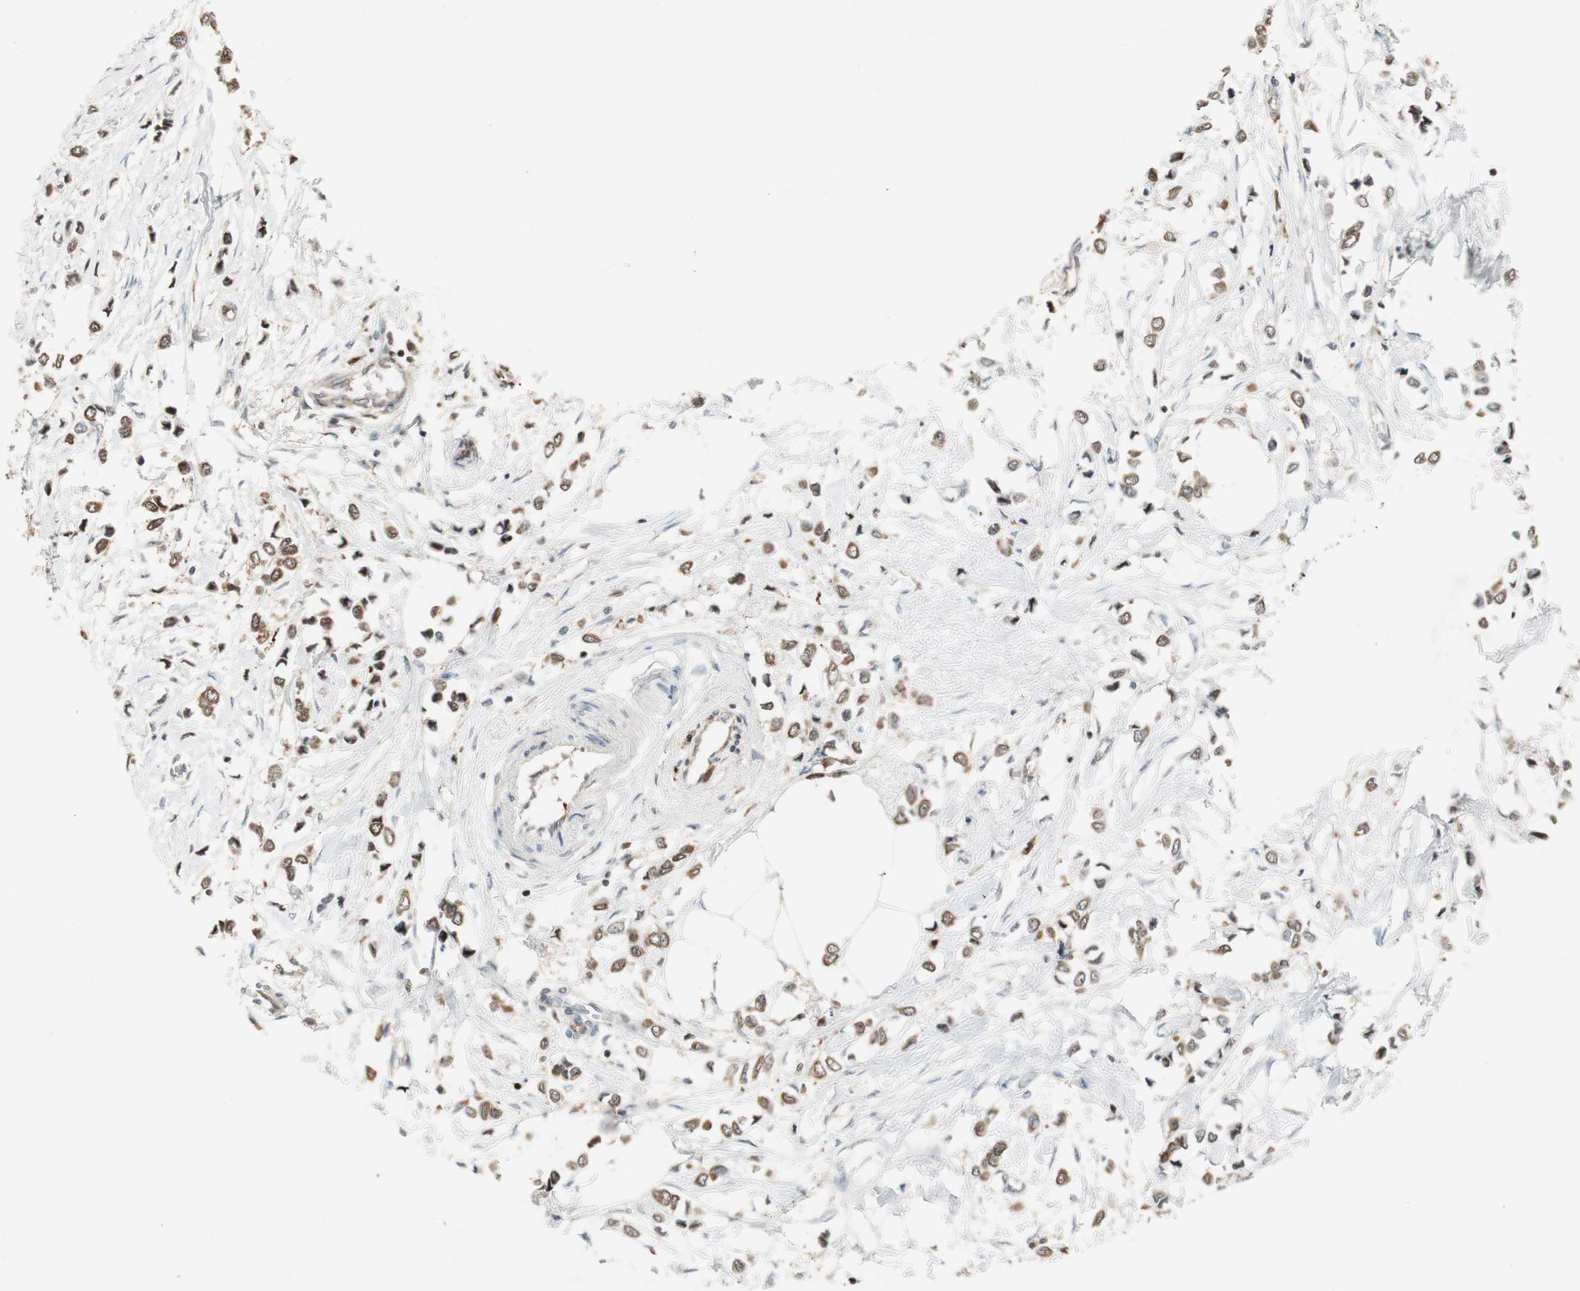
{"staining": {"intensity": "moderate", "quantity": "25%-75%", "location": "cytoplasmic/membranous,nuclear"}, "tissue": "breast cancer", "cell_type": "Tumor cells", "image_type": "cancer", "snomed": [{"axis": "morphology", "description": "Lobular carcinoma"}, {"axis": "topography", "description": "Breast"}], "caption": "Human breast lobular carcinoma stained with a brown dye exhibits moderate cytoplasmic/membranous and nuclear positive staining in about 25%-75% of tumor cells.", "gene": "SERPINB5", "patient": {"sex": "female", "age": 51}}